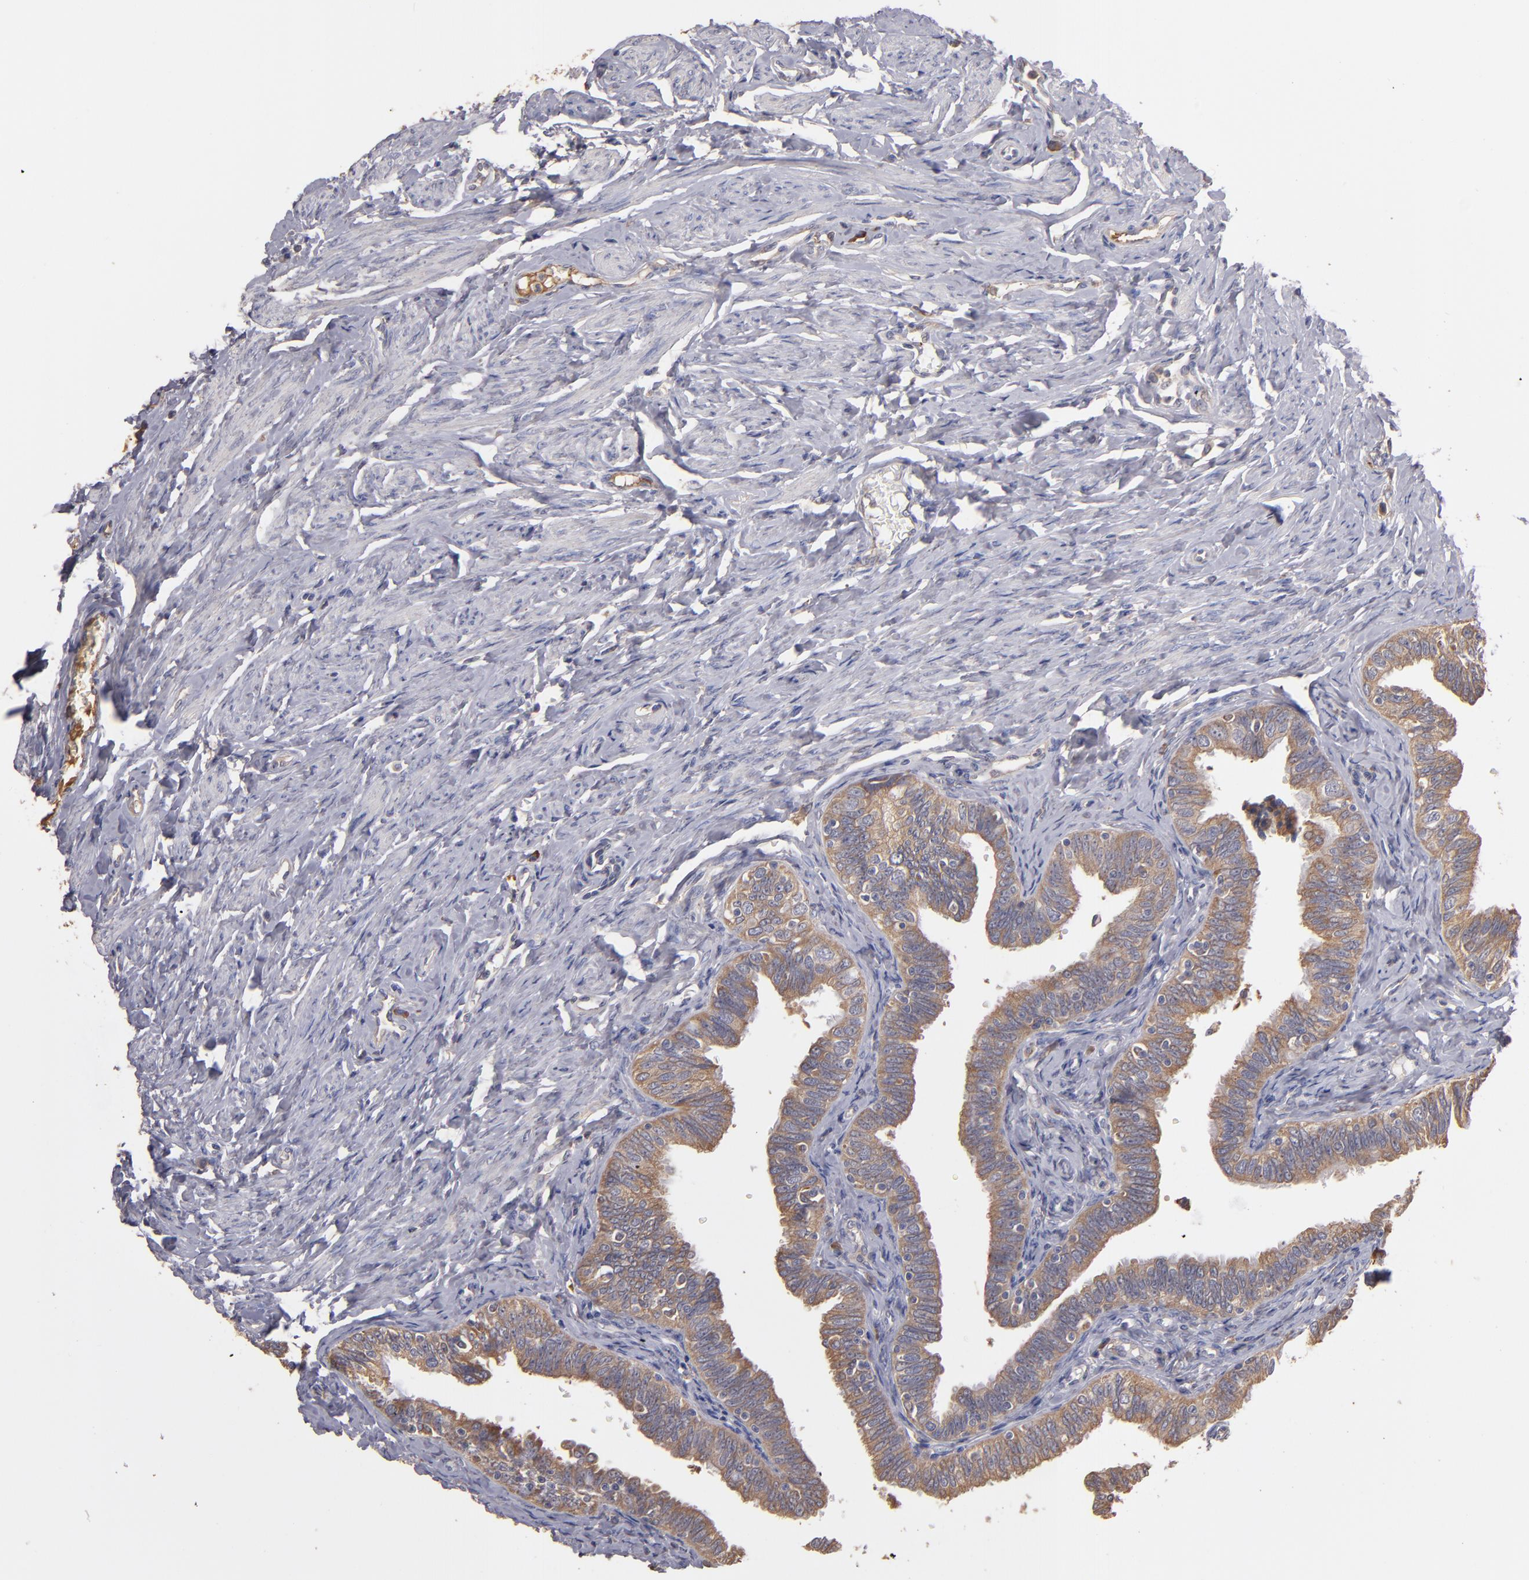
{"staining": {"intensity": "moderate", "quantity": ">75%", "location": "cytoplasmic/membranous"}, "tissue": "fallopian tube", "cell_type": "Glandular cells", "image_type": "normal", "snomed": [{"axis": "morphology", "description": "Normal tissue, NOS"}, {"axis": "topography", "description": "Fallopian tube"}, {"axis": "topography", "description": "Ovary"}], "caption": "Normal fallopian tube was stained to show a protein in brown. There is medium levels of moderate cytoplasmic/membranous staining in about >75% of glandular cells.", "gene": "NFKBIE", "patient": {"sex": "female", "age": 69}}